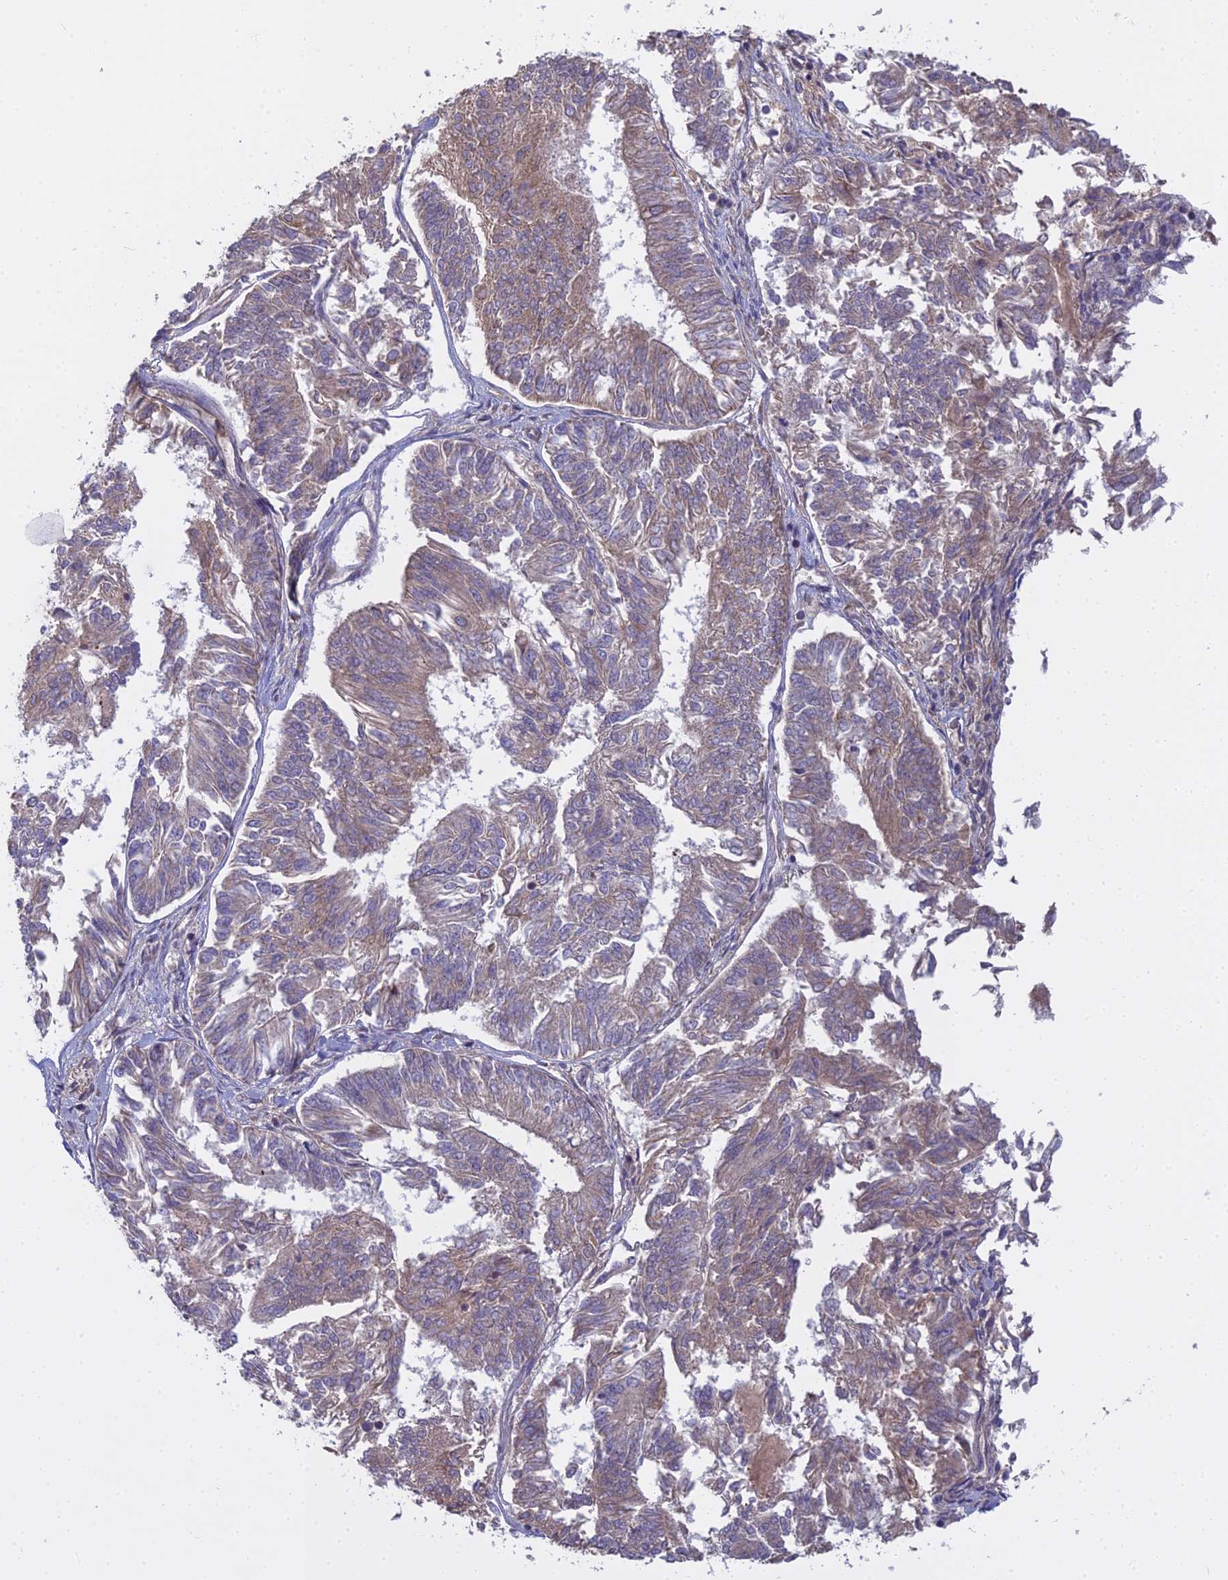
{"staining": {"intensity": "weak", "quantity": "25%-75%", "location": "cytoplasmic/membranous"}, "tissue": "endometrial cancer", "cell_type": "Tumor cells", "image_type": "cancer", "snomed": [{"axis": "morphology", "description": "Adenocarcinoma, NOS"}, {"axis": "topography", "description": "Endometrium"}], "caption": "There is low levels of weak cytoplasmic/membranous staining in tumor cells of endometrial cancer, as demonstrated by immunohistochemical staining (brown color).", "gene": "CCDC167", "patient": {"sex": "female", "age": 58}}